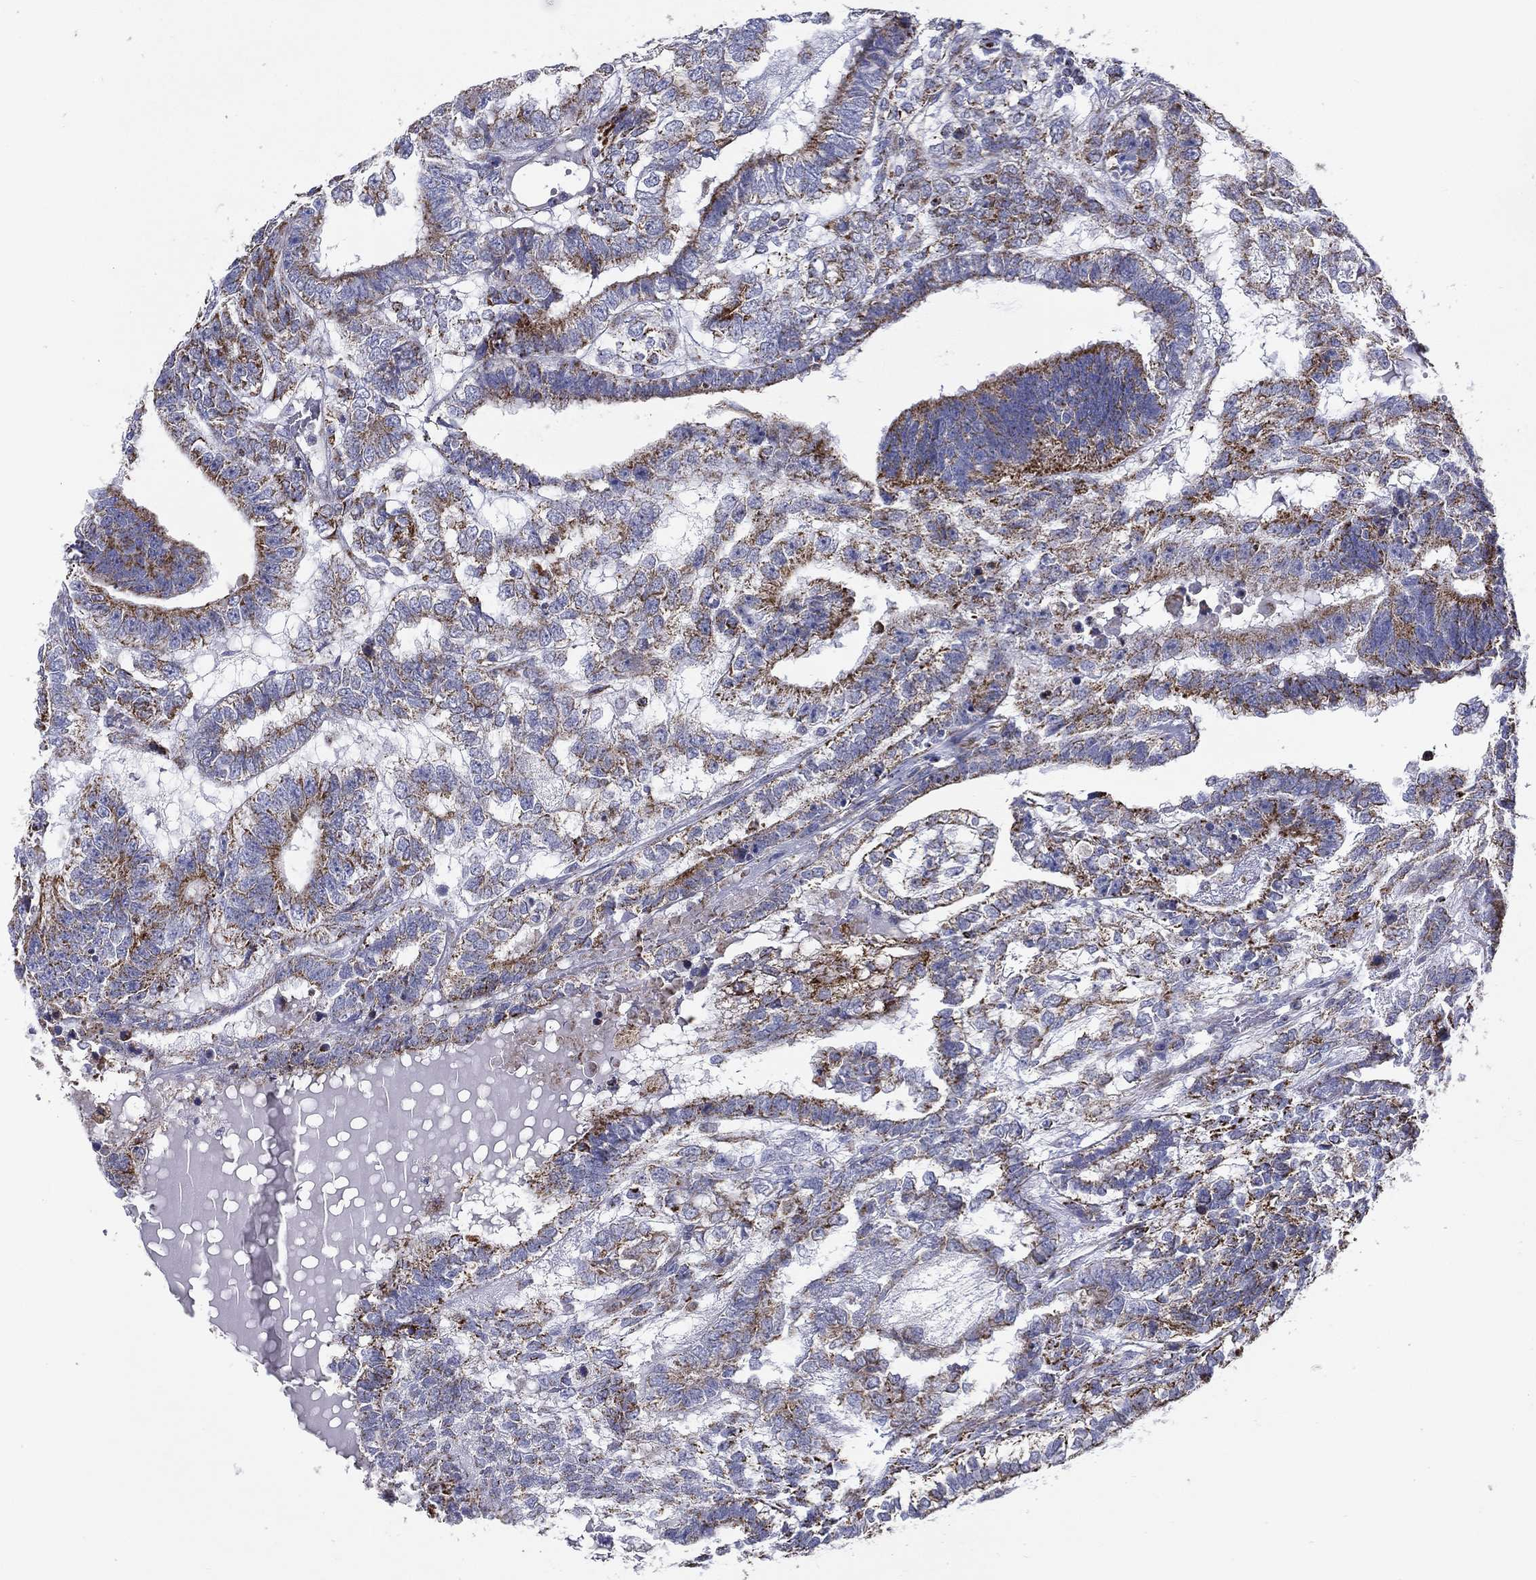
{"staining": {"intensity": "strong", "quantity": "<25%", "location": "cytoplasmic/membranous"}, "tissue": "testis cancer", "cell_type": "Tumor cells", "image_type": "cancer", "snomed": [{"axis": "morphology", "description": "Seminoma, NOS"}, {"axis": "morphology", "description": "Carcinoma, Embryonal, NOS"}, {"axis": "topography", "description": "Testis"}], "caption": "Immunohistochemistry (IHC) of human testis cancer demonstrates medium levels of strong cytoplasmic/membranous staining in about <25% of tumor cells.", "gene": "SFXN1", "patient": {"sex": "male", "age": 41}}